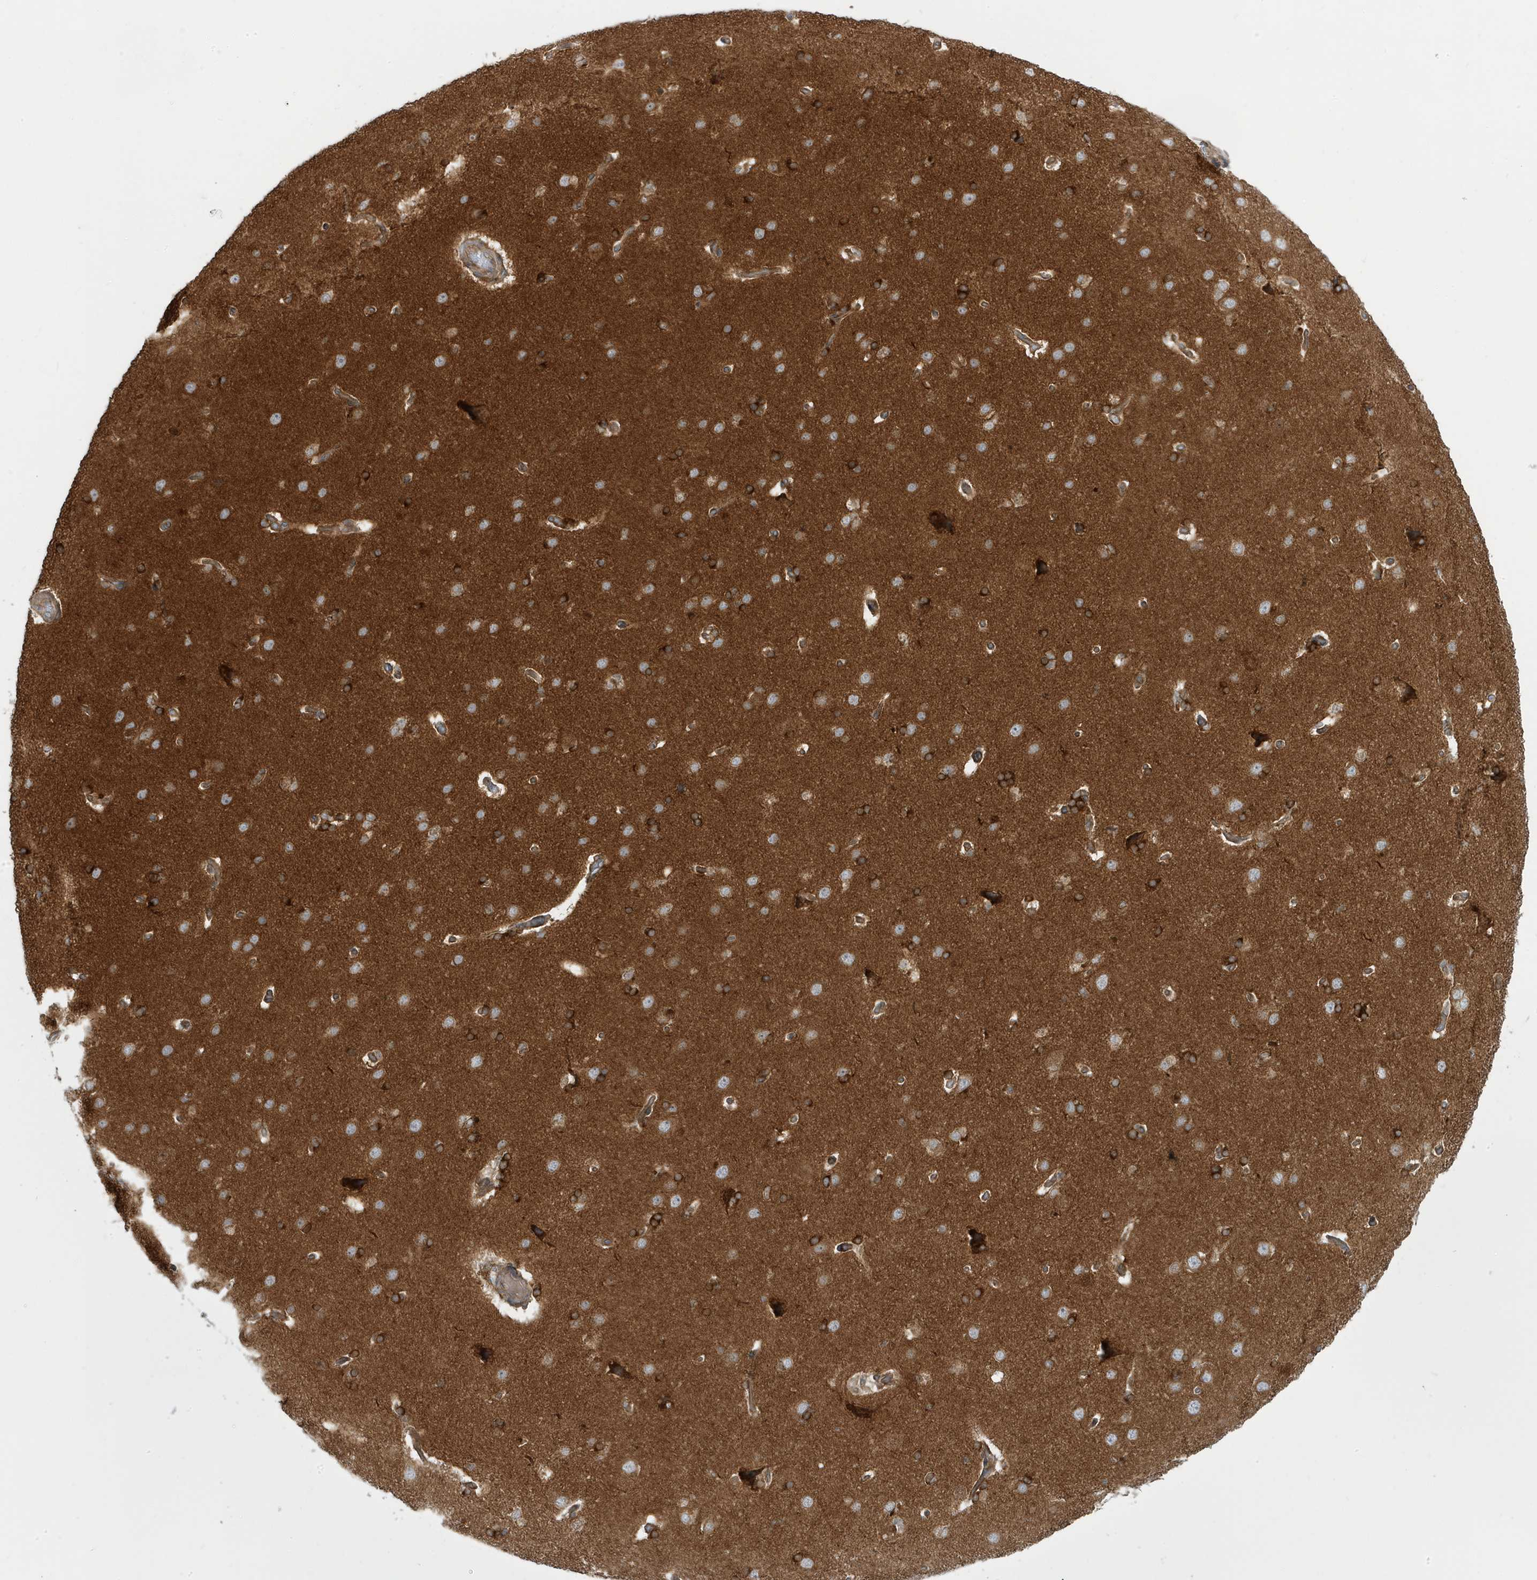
{"staining": {"intensity": "weak", "quantity": "25%-75%", "location": "cytoplasmic/membranous"}, "tissue": "cerebral cortex", "cell_type": "Endothelial cells", "image_type": "normal", "snomed": [{"axis": "morphology", "description": "Normal tissue, NOS"}, {"axis": "topography", "description": "Cerebral cortex"}], "caption": "Protein expression analysis of benign cerebral cortex exhibits weak cytoplasmic/membranous expression in approximately 25%-75% of endothelial cells.", "gene": "STAM", "patient": {"sex": "male", "age": 62}}